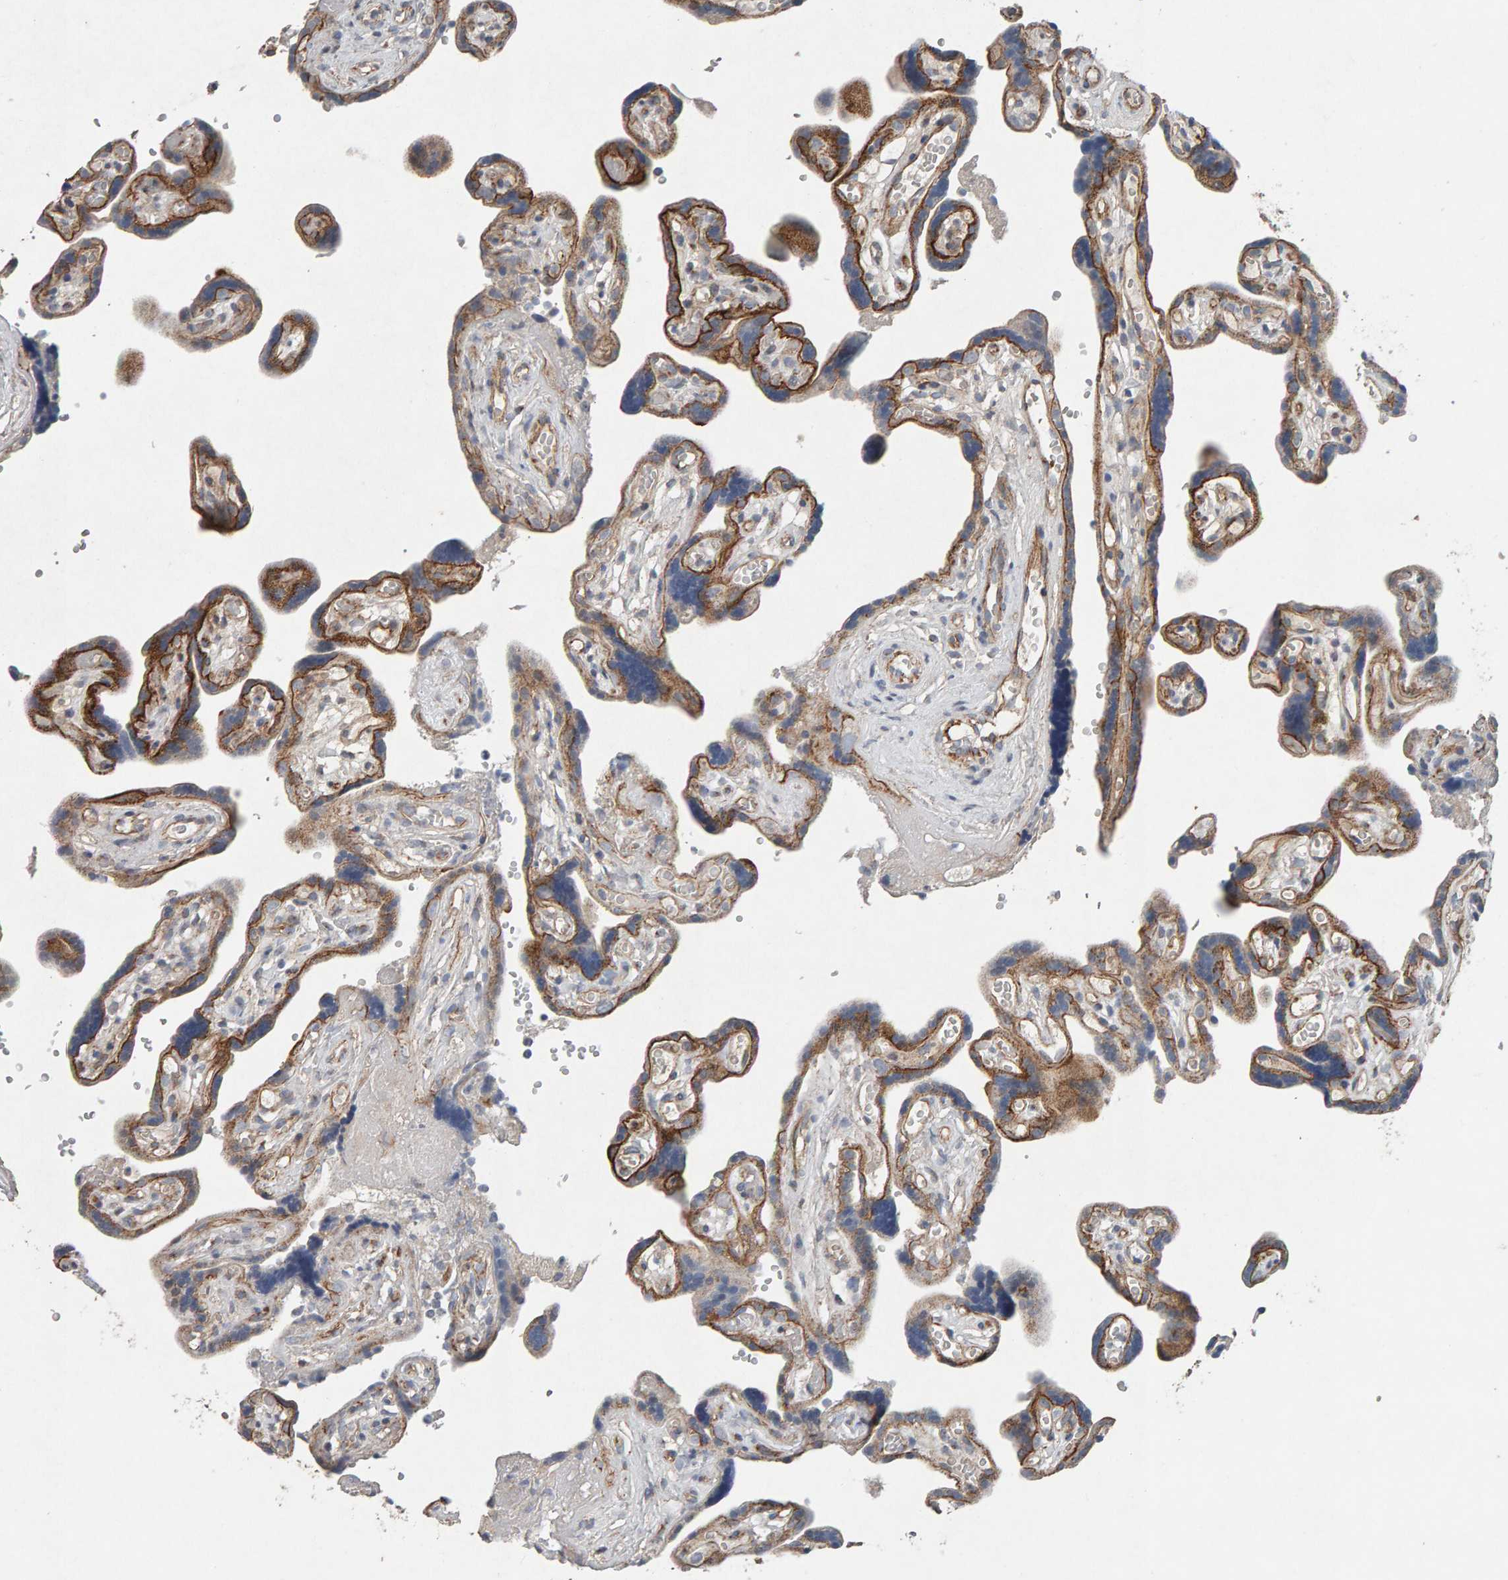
{"staining": {"intensity": "moderate", "quantity": ">75%", "location": "cytoplasmic/membranous"}, "tissue": "placenta", "cell_type": "Trophoblastic cells", "image_type": "normal", "snomed": [{"axis": "morphology", "description": "Normal tissue, NOS"}, {"axis": "topography", "description": "Placenta"}], "caption": "IHC (DAB (3,3'-diaminobenzidine)) staining of normal placenta exhibits moderate cytoplasmic/membranous protein positivity in approximately >75% of trophoblastic cells.", "gene": "PTPRM", "patient": {"sex": "female", "age": 30}}